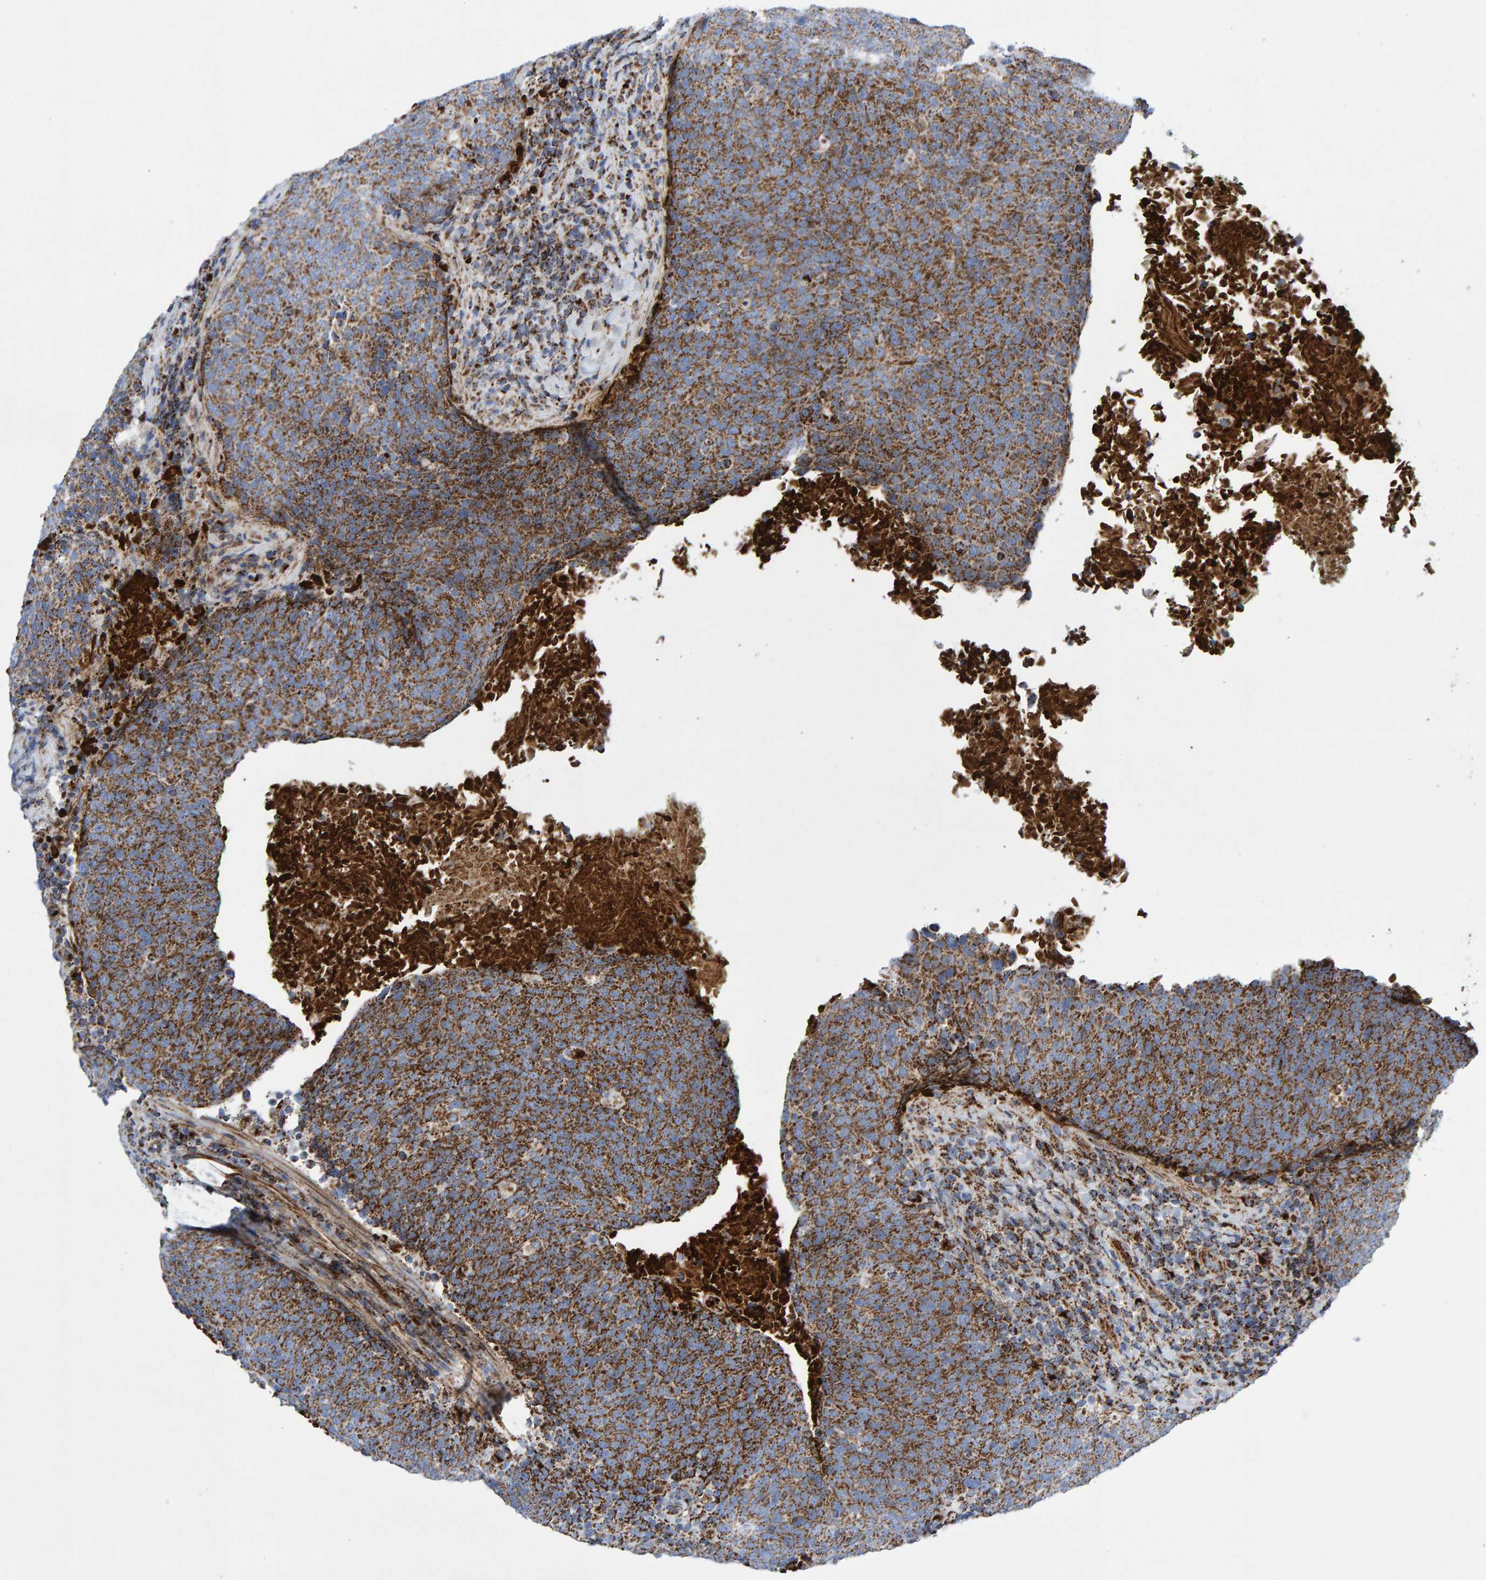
{"staining": {"intensity": "moderate", "quantity": ">75%", "location": "cytoplasmic/membranous"}, "tissue": "head and neck cancer", "cell_type": "Tumor cells", "image_type": "cancer", "snomed": [{"axis": "morphology", "description": "Squamous cell carcinoma, NOS"}, {"axis": "morphology", "description": "Squamous cell carcinoma, metastatic, NOS"}, {"axis": "topography", "description": "Lymph node"}, {"axis": "topography", "description": "Head-Neck"}], "caption": "Moderate cytoplasmic/membranous protein staining is identified in approximately >75% of tumor cells in head and neck cancer. (DAB (3,3'-diaminobenzidine) = brown stain, brightfield microscopy at high magnification).", "gene": "GGTA1", "patient": {"sex": "male", "age": 62}}